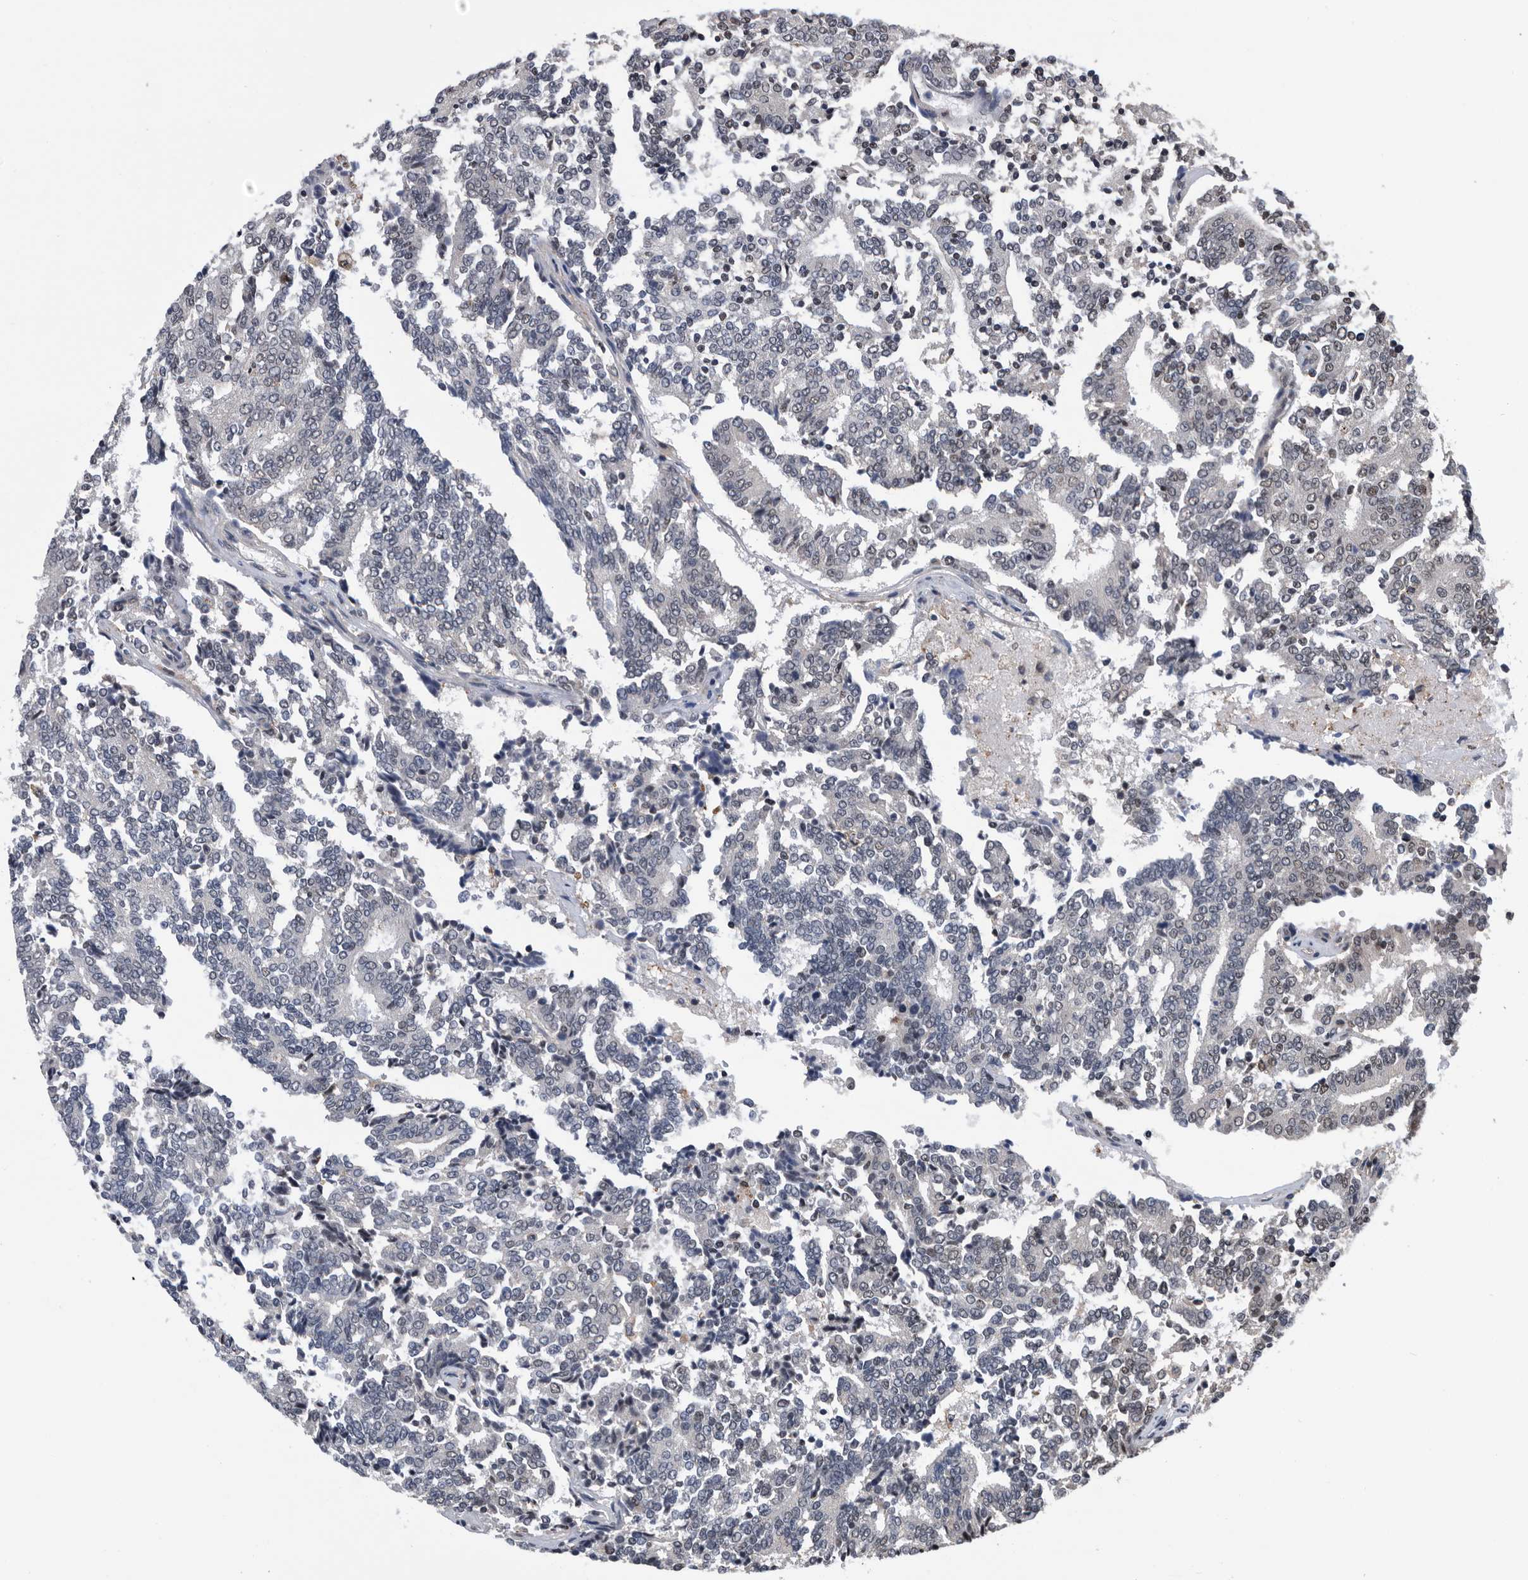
{"staining": {"intensity": "negative", "quantity": "none", "location": "none"}, "tissue": "prostate cancer", "cell_type": "Tumor cells", "image_type": "cancer", "snomed": [{"axis": "morphology", "description": "Normal tissue, NOS"}, {"axis": "morphology", "description": "Adenocarcinoma, High grade"}, {"axis": "topography", "description": "Prostate"}, {"axis": "topography", "description": "Seminal veicle"}], "caption": "This image is of prostate cancer (high-grade adenocarcinoma) stained with IHC to label a protein in brown with the nuclei are counter-stained blue. There is no staining in tumor cells. (Stains: DAB IHC with hematoxylin counter stain, Microscopy: brightfield microscopy at high magnification).", "gene": "NRBP1", "patient": {"sex": "male", "age": 55}}